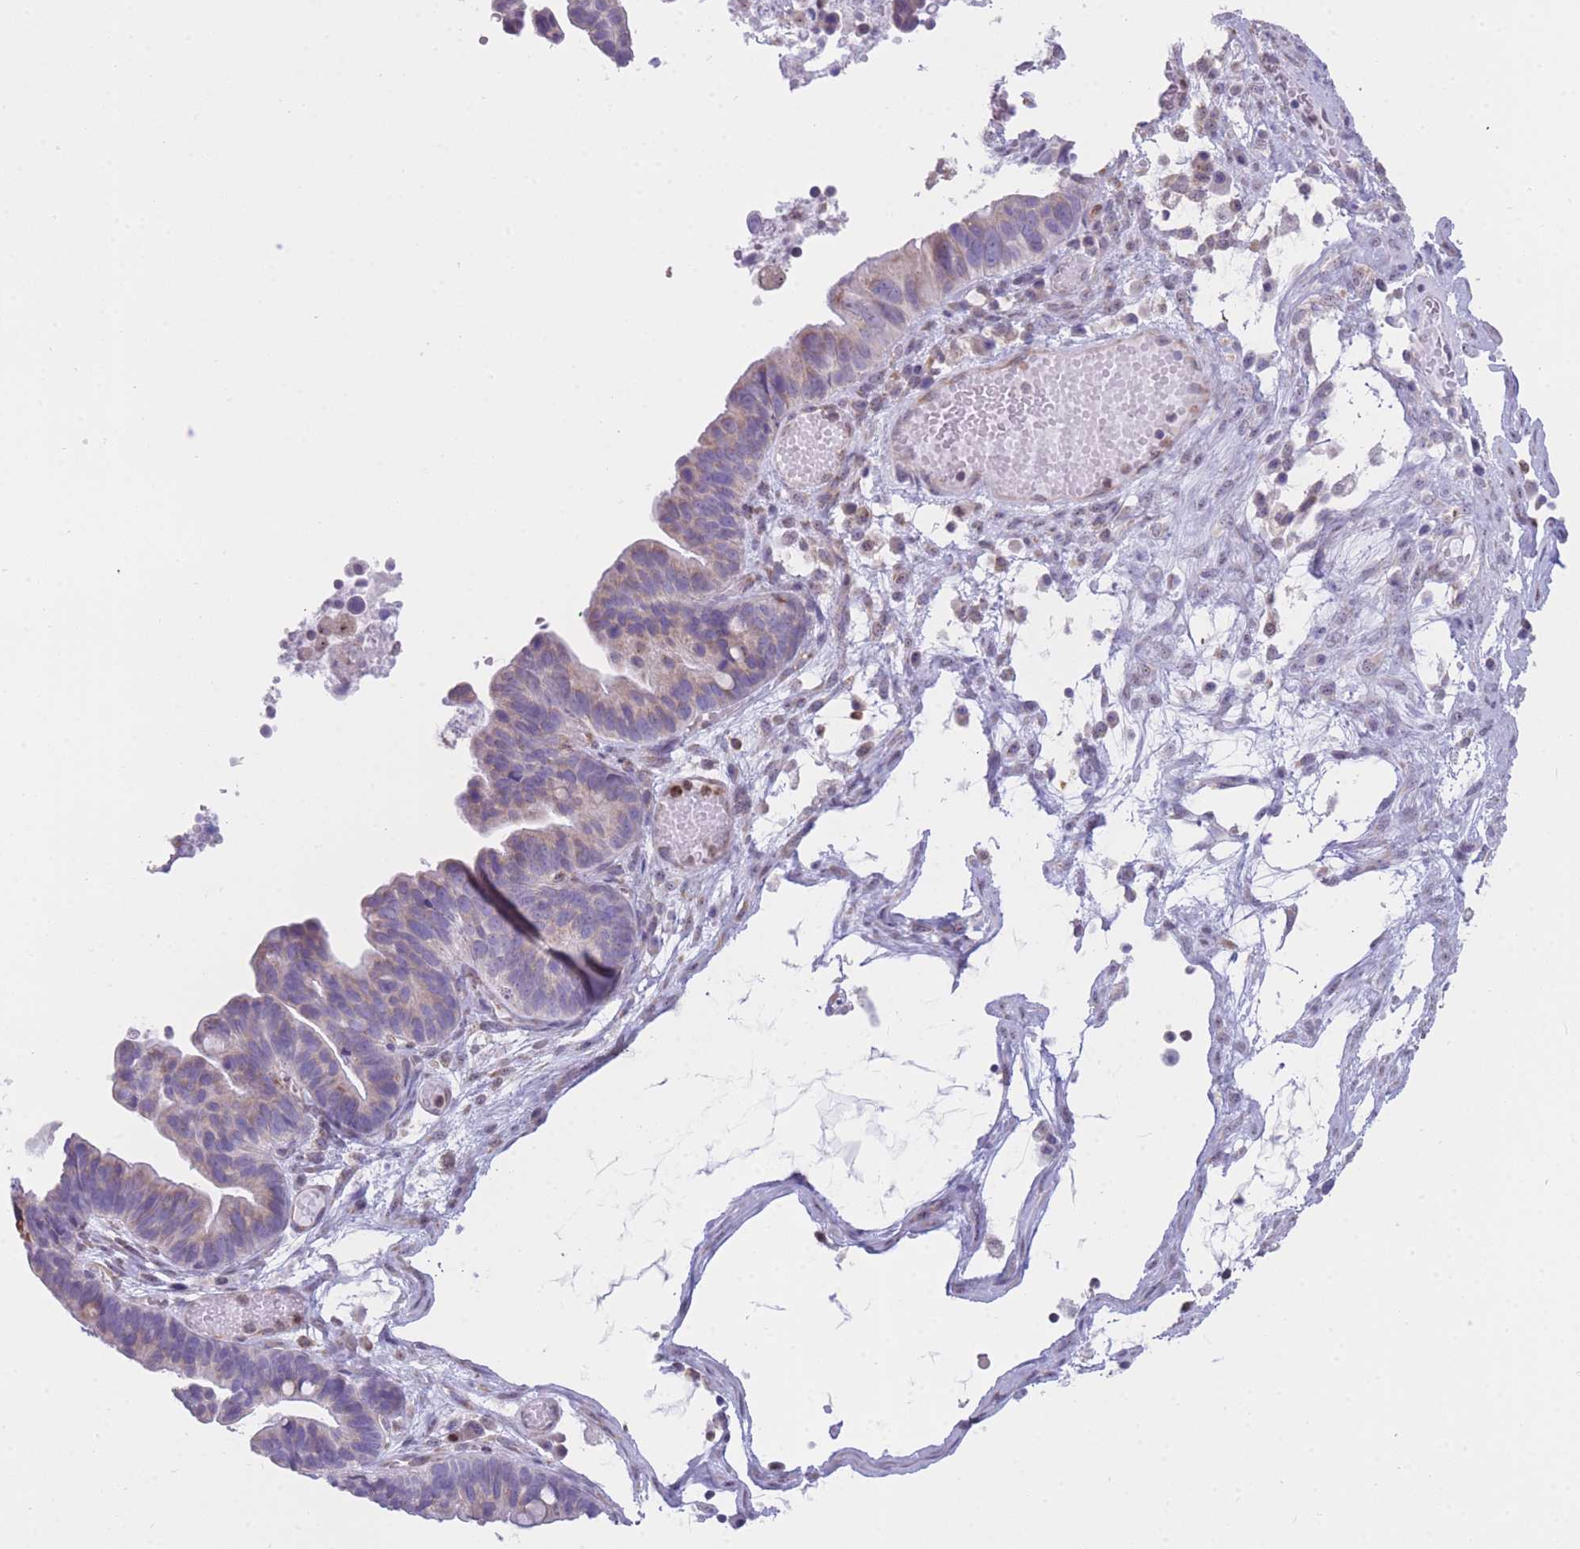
{"staining": {"intensity": "weak", "quantity": "<25%", "location": "cytoplasmic/membranous"}, "tissue": "ovarian cancer", "cell_type": "Tumor cells", "image_type": "cancer", "snomed": [{"axis": "morphology", "description": "Cystadenocarcinoma, serous, NOS"}, {"axis": "topography", "description": "Ovary"}], "caption": "Human ovarian serous cystadenocarcinoma stained for a protein using immunohistochemistry exhibits no expression in tumor cells.", "gene": "ZNF662", "patient": {"sex": "female", "age": 56}}